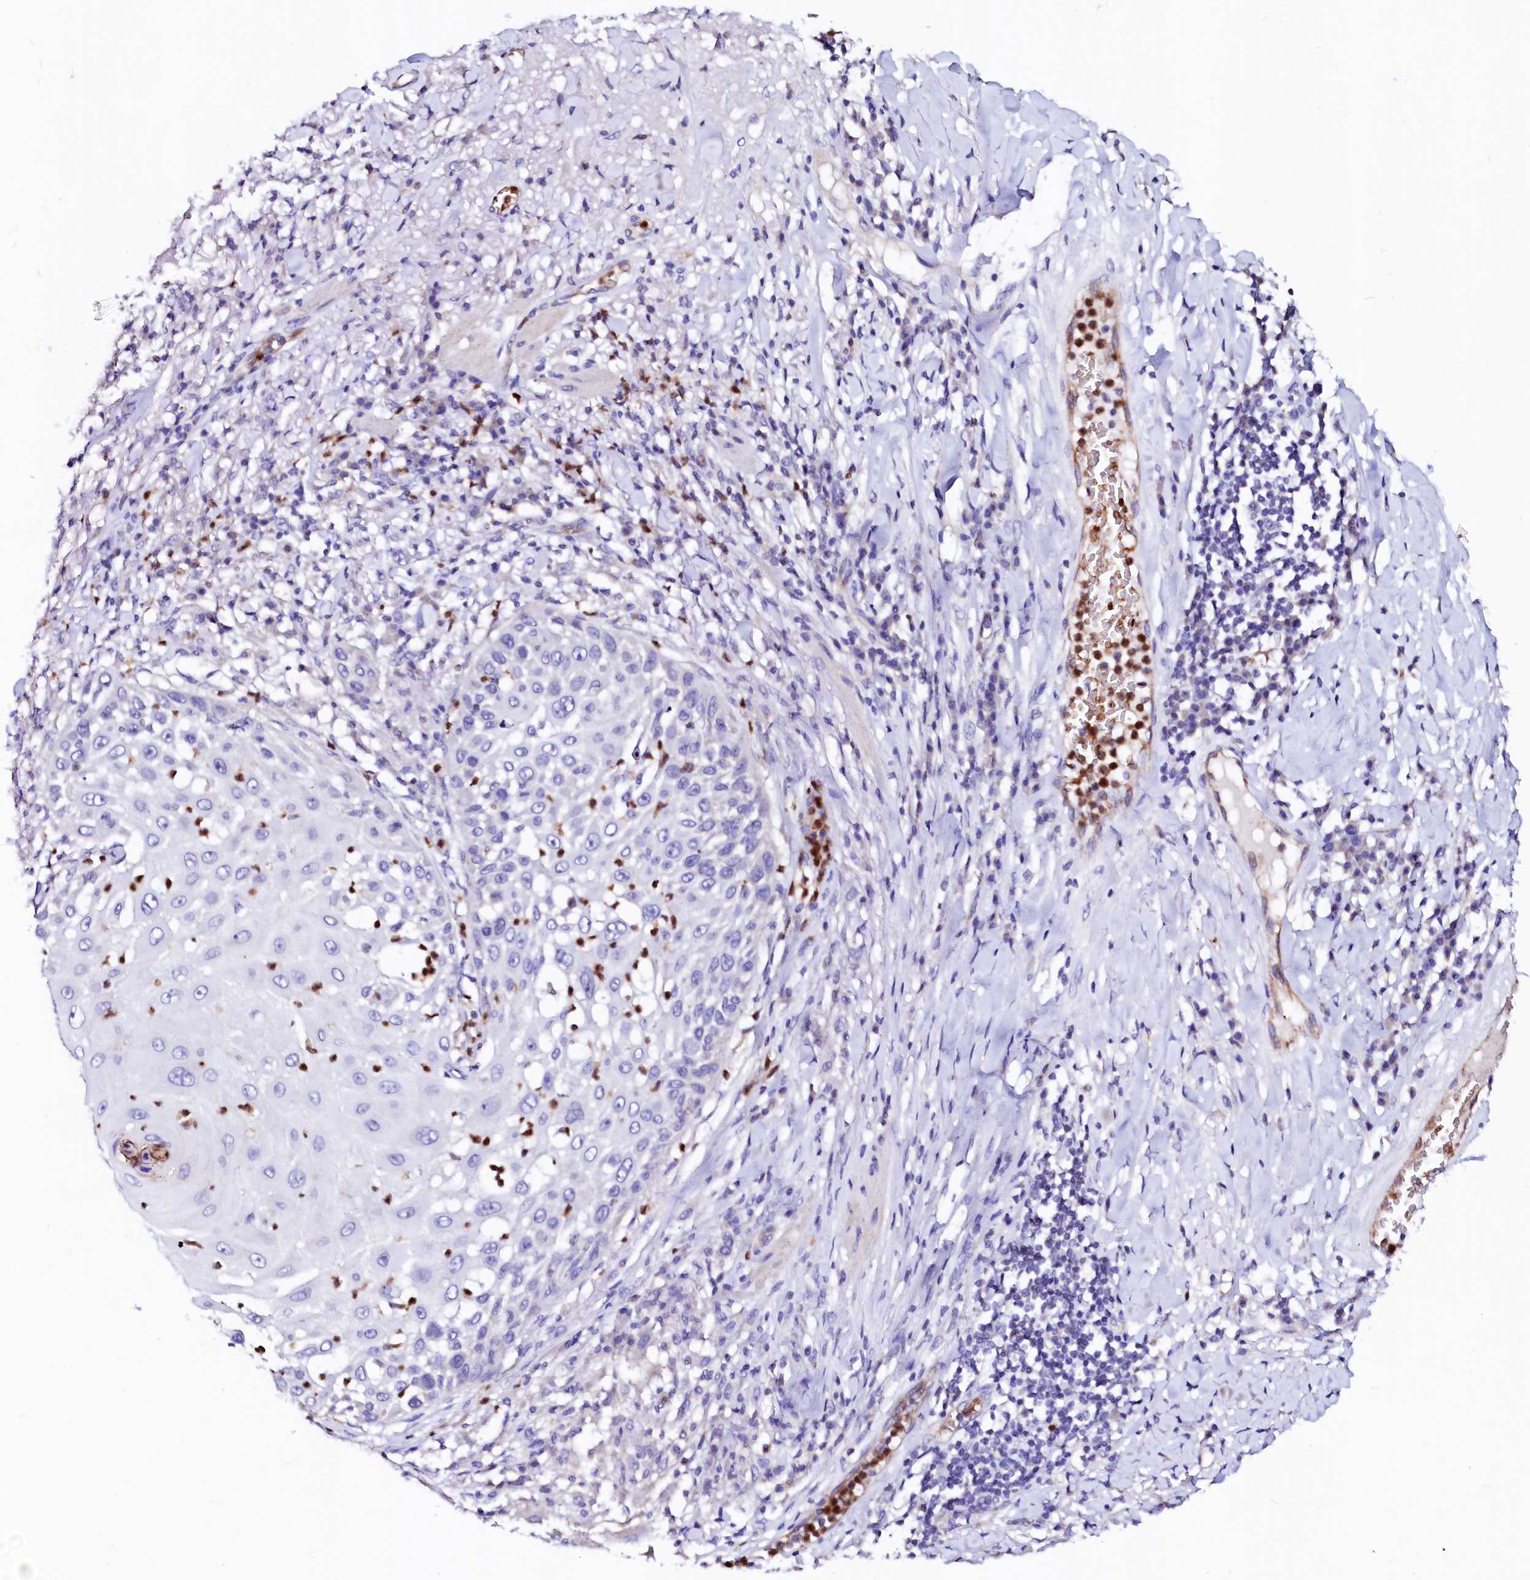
{"staining": {"intensity": "negative", "quantity": "none", "location": "none"}, "tissue": "skin cancer", "cell_type": "Tumor cells", "image_type": "cancer", "snomed": [{"axis": "morphology", "description": "Squamous cell carcinoma, NOS"}, {"axis": "topography", "description": "Skin"}], "caption": "An IHC micrograph of squamous cell carcinoma (skin) is shown. There is no staining in tumor cells of squamous cell carcinoma (skin).", "gene": "RAB27A", "patient": {"sex": "female", "age": 44}}